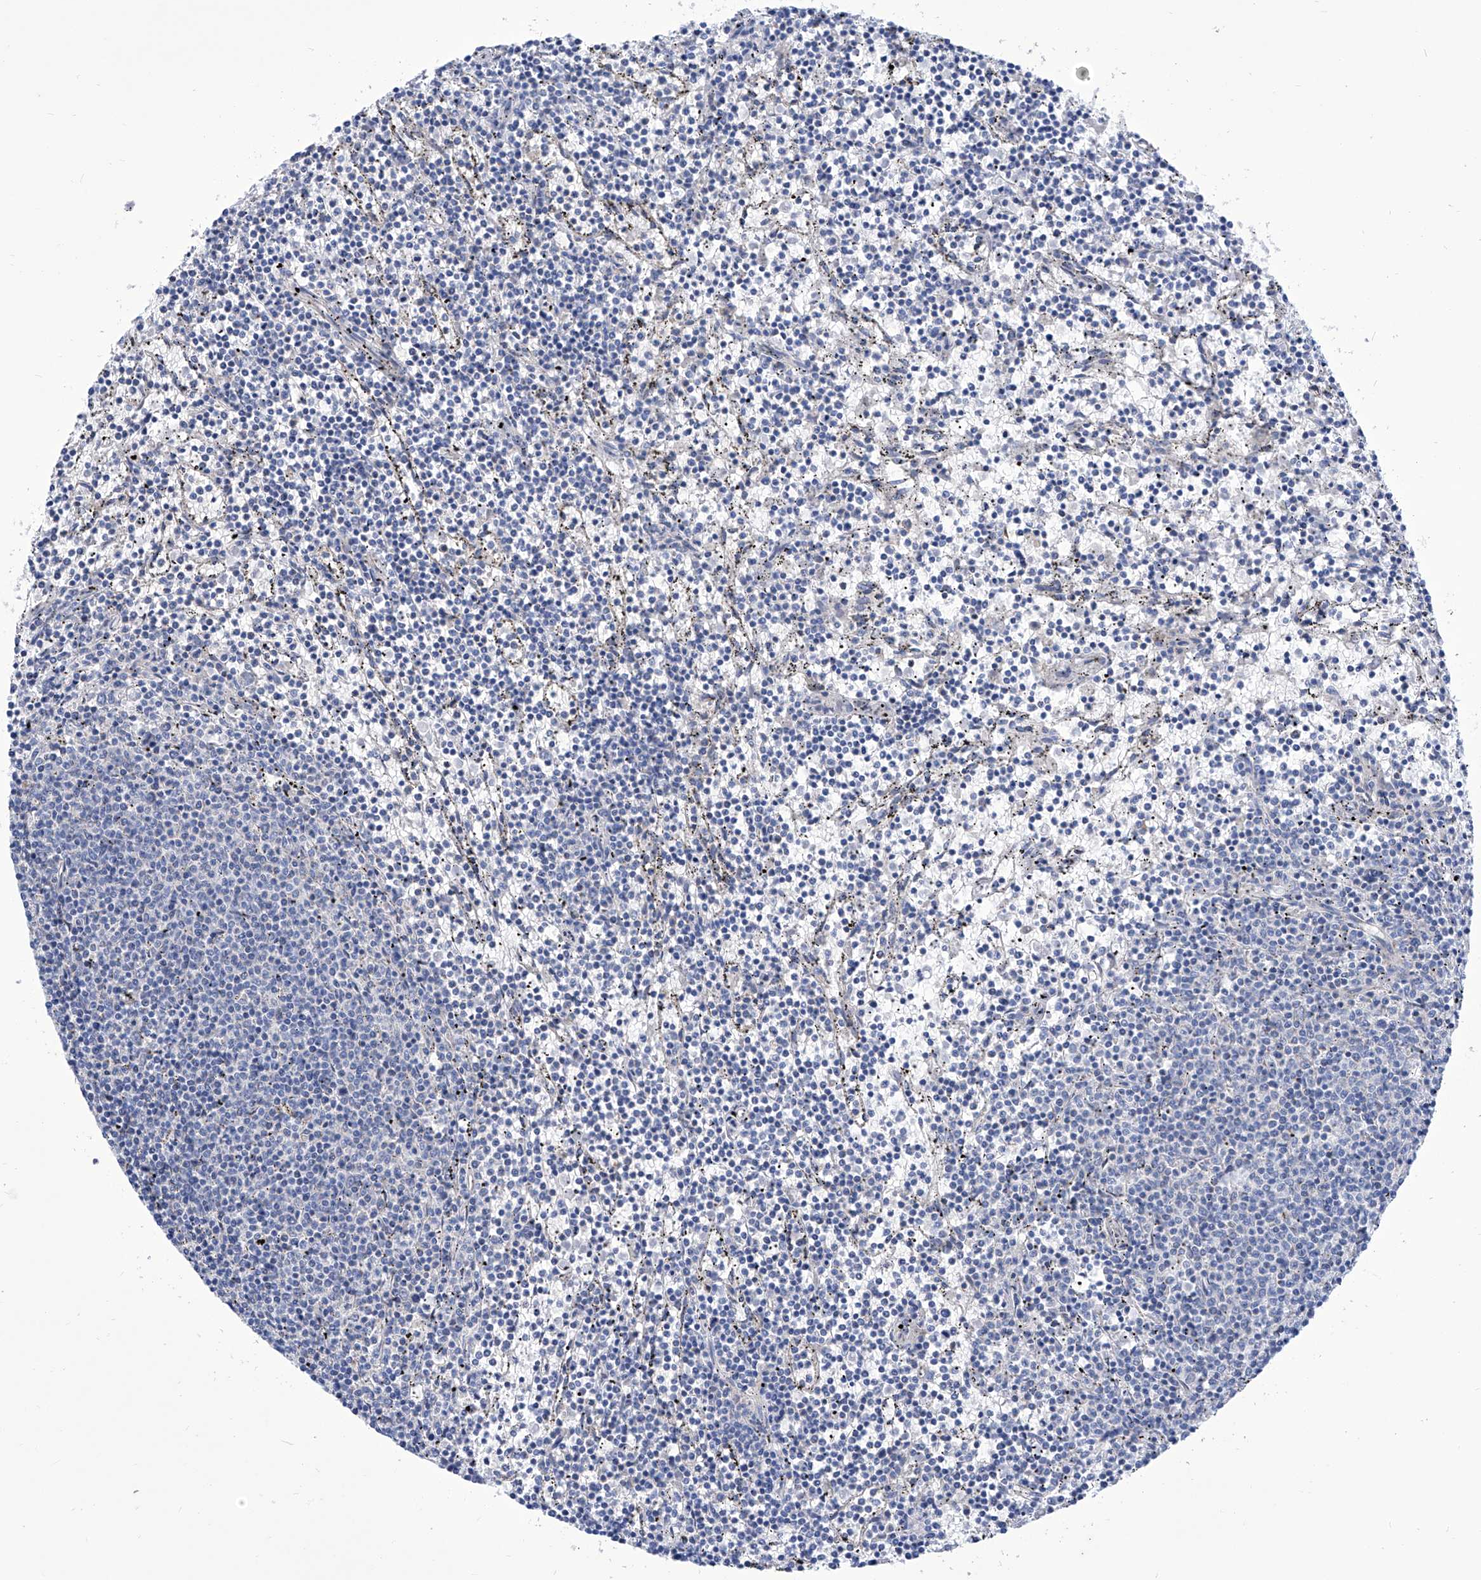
{"staining": {"intensity": "negative", "quantity": "none", "location": "none"}, "tissue": "lymphoma", "cell_type": "Tumor cells", "image_type": "cancer", "snomed": [{"axis": "morphology", "description": "Malignant lymphoma, non-Hodgkin's type, Low grade"}, {"axis": "topography", "description": "Spleen"}], "caption": "DAB immunohistochemical staining of malignant lymphoma, non-Hodgkin's type (low-grade) reveals no significant positivity in tumor cells.", "gene": "SRBD1", "patient": {"sex": "female", "age": 50}}